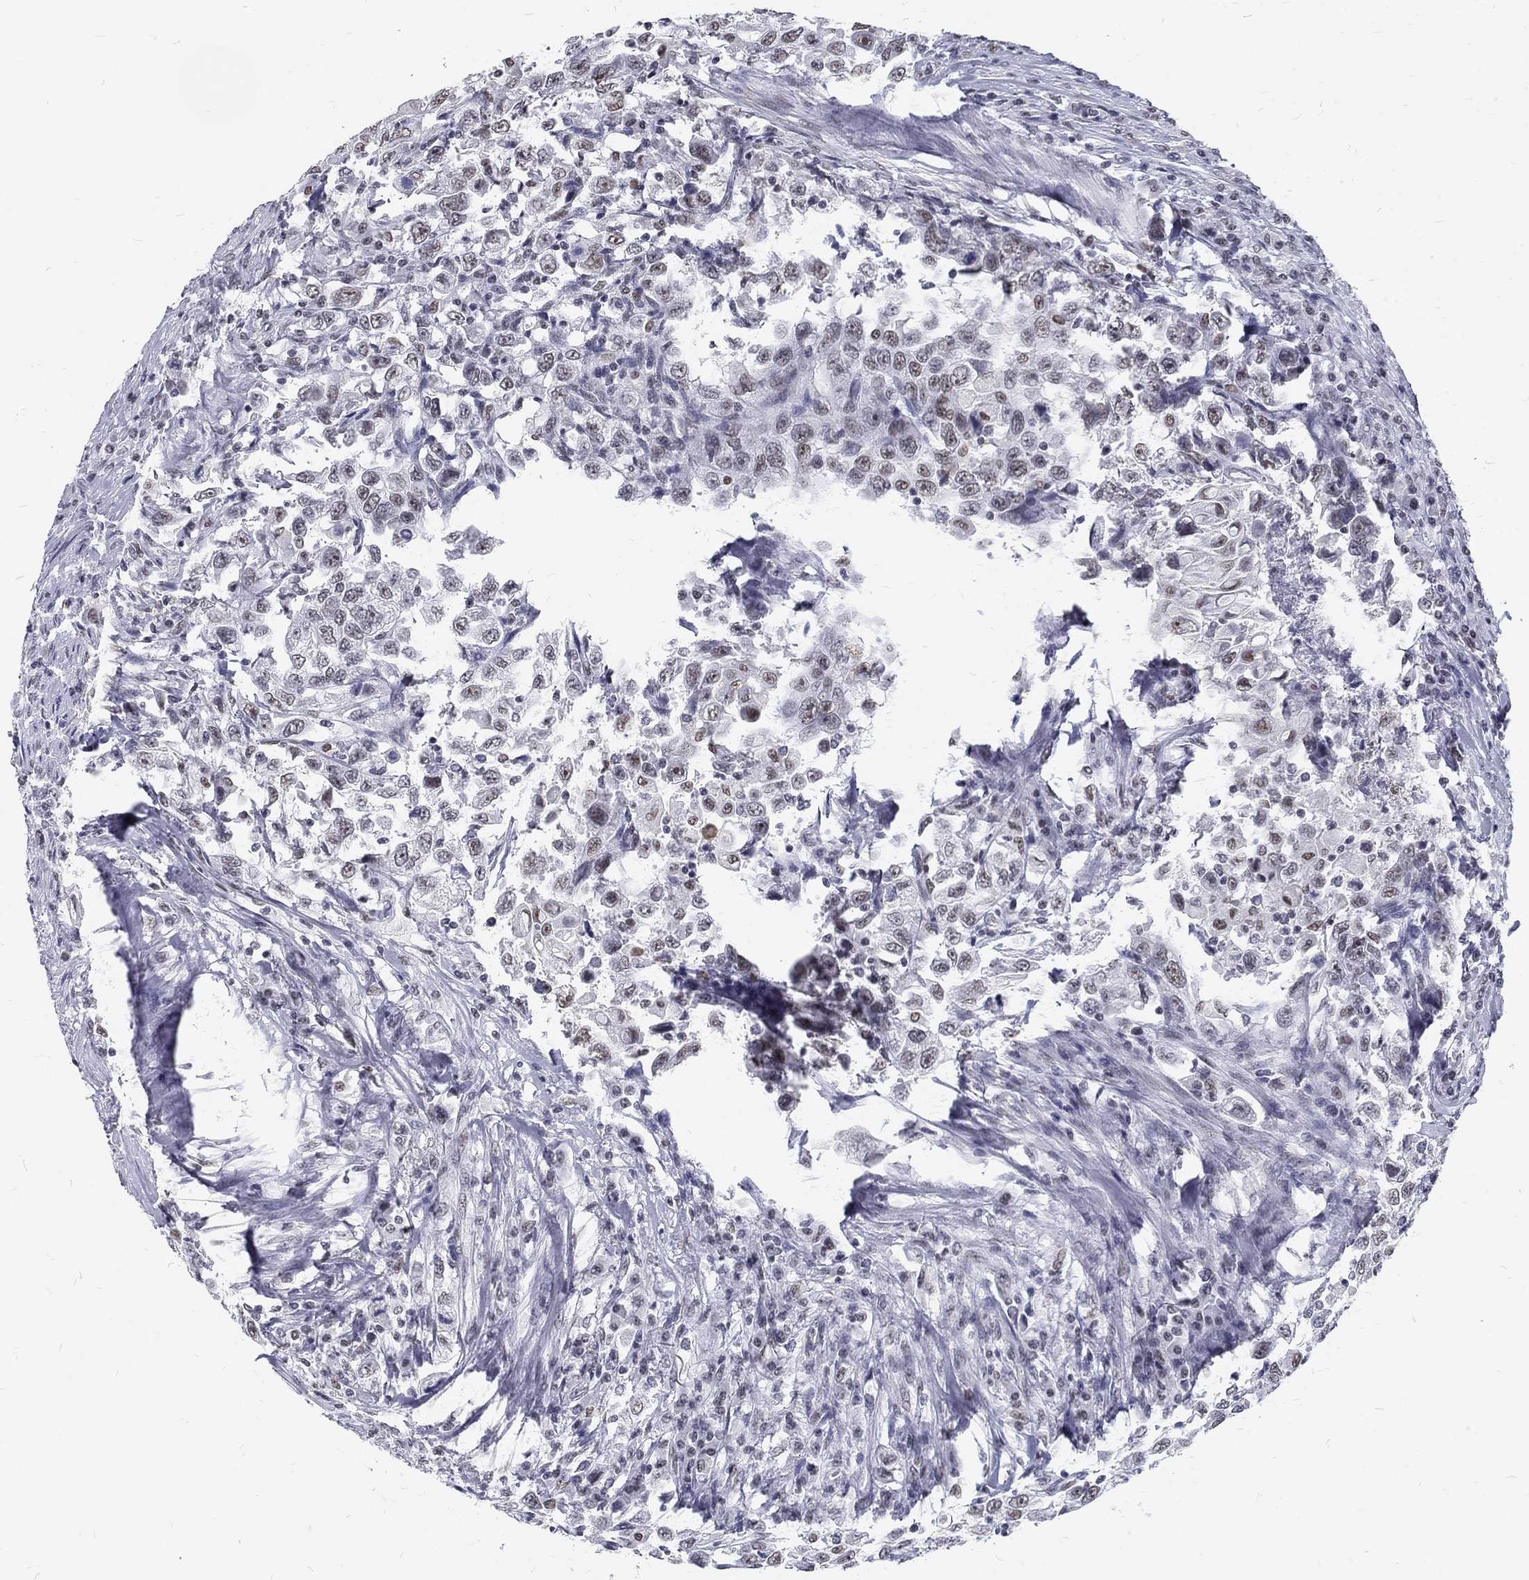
{"staining": {"intensity": "negative", "quantity": "none", "location": "none"}, "tissue": "urothelial cancer", "cell_type": "Tumor cells", "image_type": "cancer", "snomed": [{"axis": "morphology", "description": "Urothelial carcinoma, High grade"}, {"axis": "topography", "description": "Urinary bladder"}], "caption": "Tumor cells are negative for protein expression in human urothelial cancer.", "gene": "SNORC", "patient": {"sex": "female", "age": 56}}